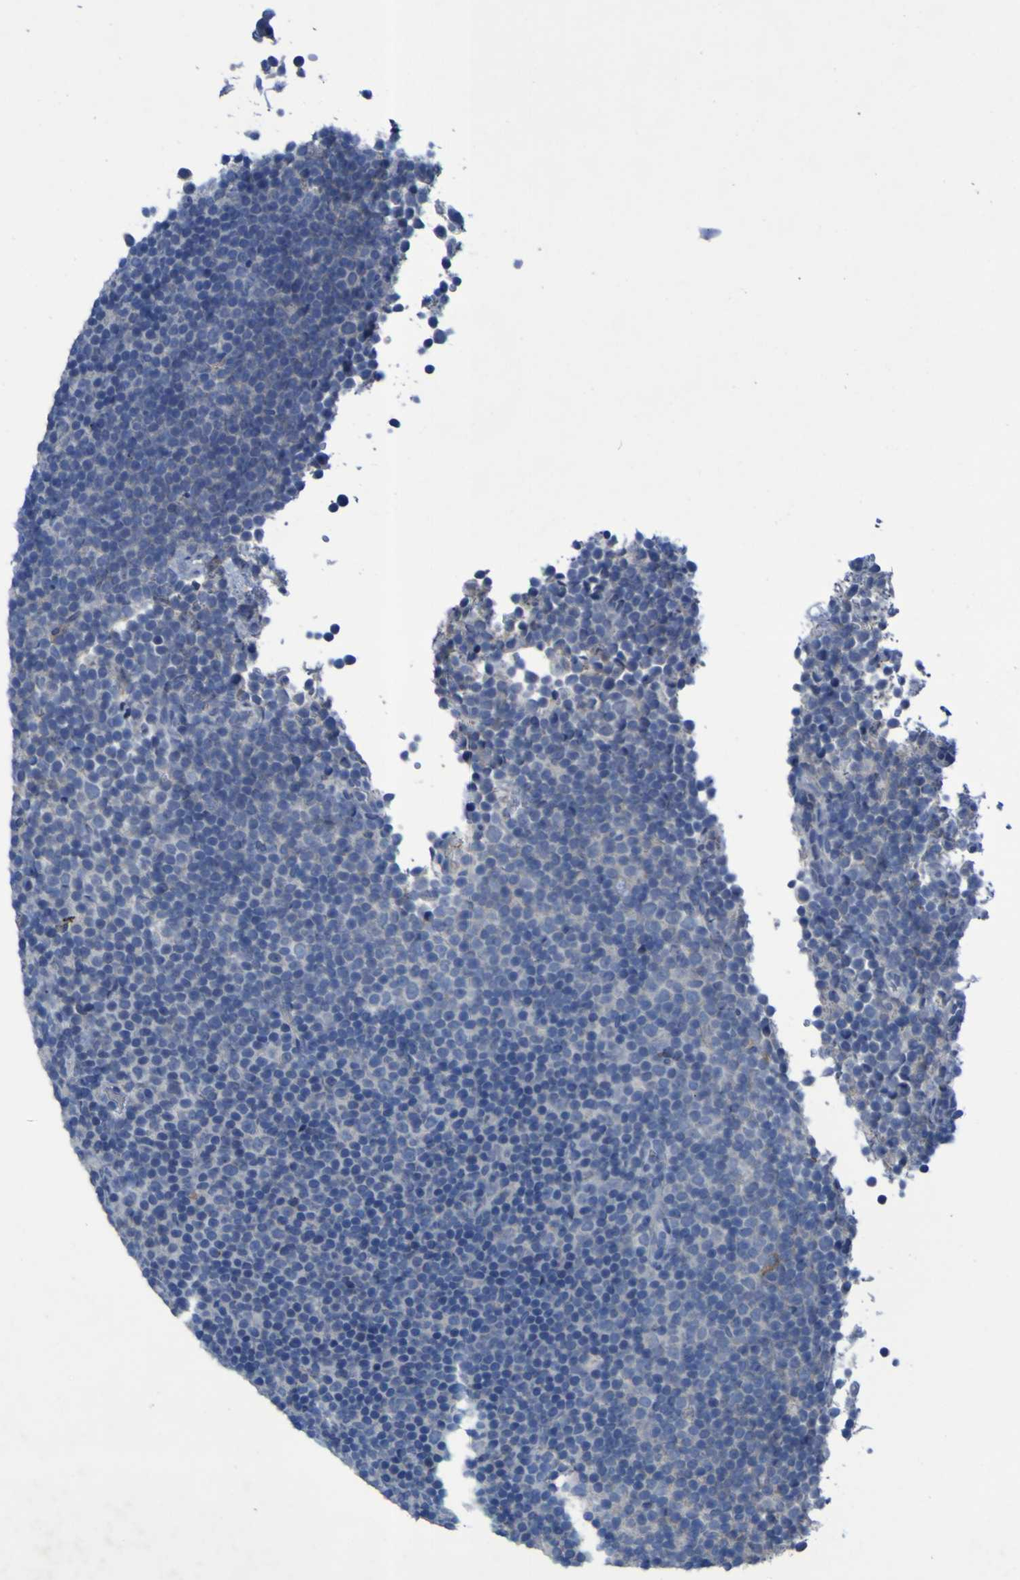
{"staining": {"intensity": "negative", "quantity": "none", "location": "none"}, "tissue": "lymphoma", "cell_type": "Tumor cells", "image_type": "cancer", "snomed": [{"axis": "morphology", "description": "Malignant lymphoma, non-Hodgkin's type, Low grade"}, {"axis": "topography", "description": "Lymph node"}], "caption": "Human lymphoma stained for a protein using IHC exhibits no positivity in tumor cells.", "gene": "SGK2", "patient": {"sex": "female", "age": 67}}